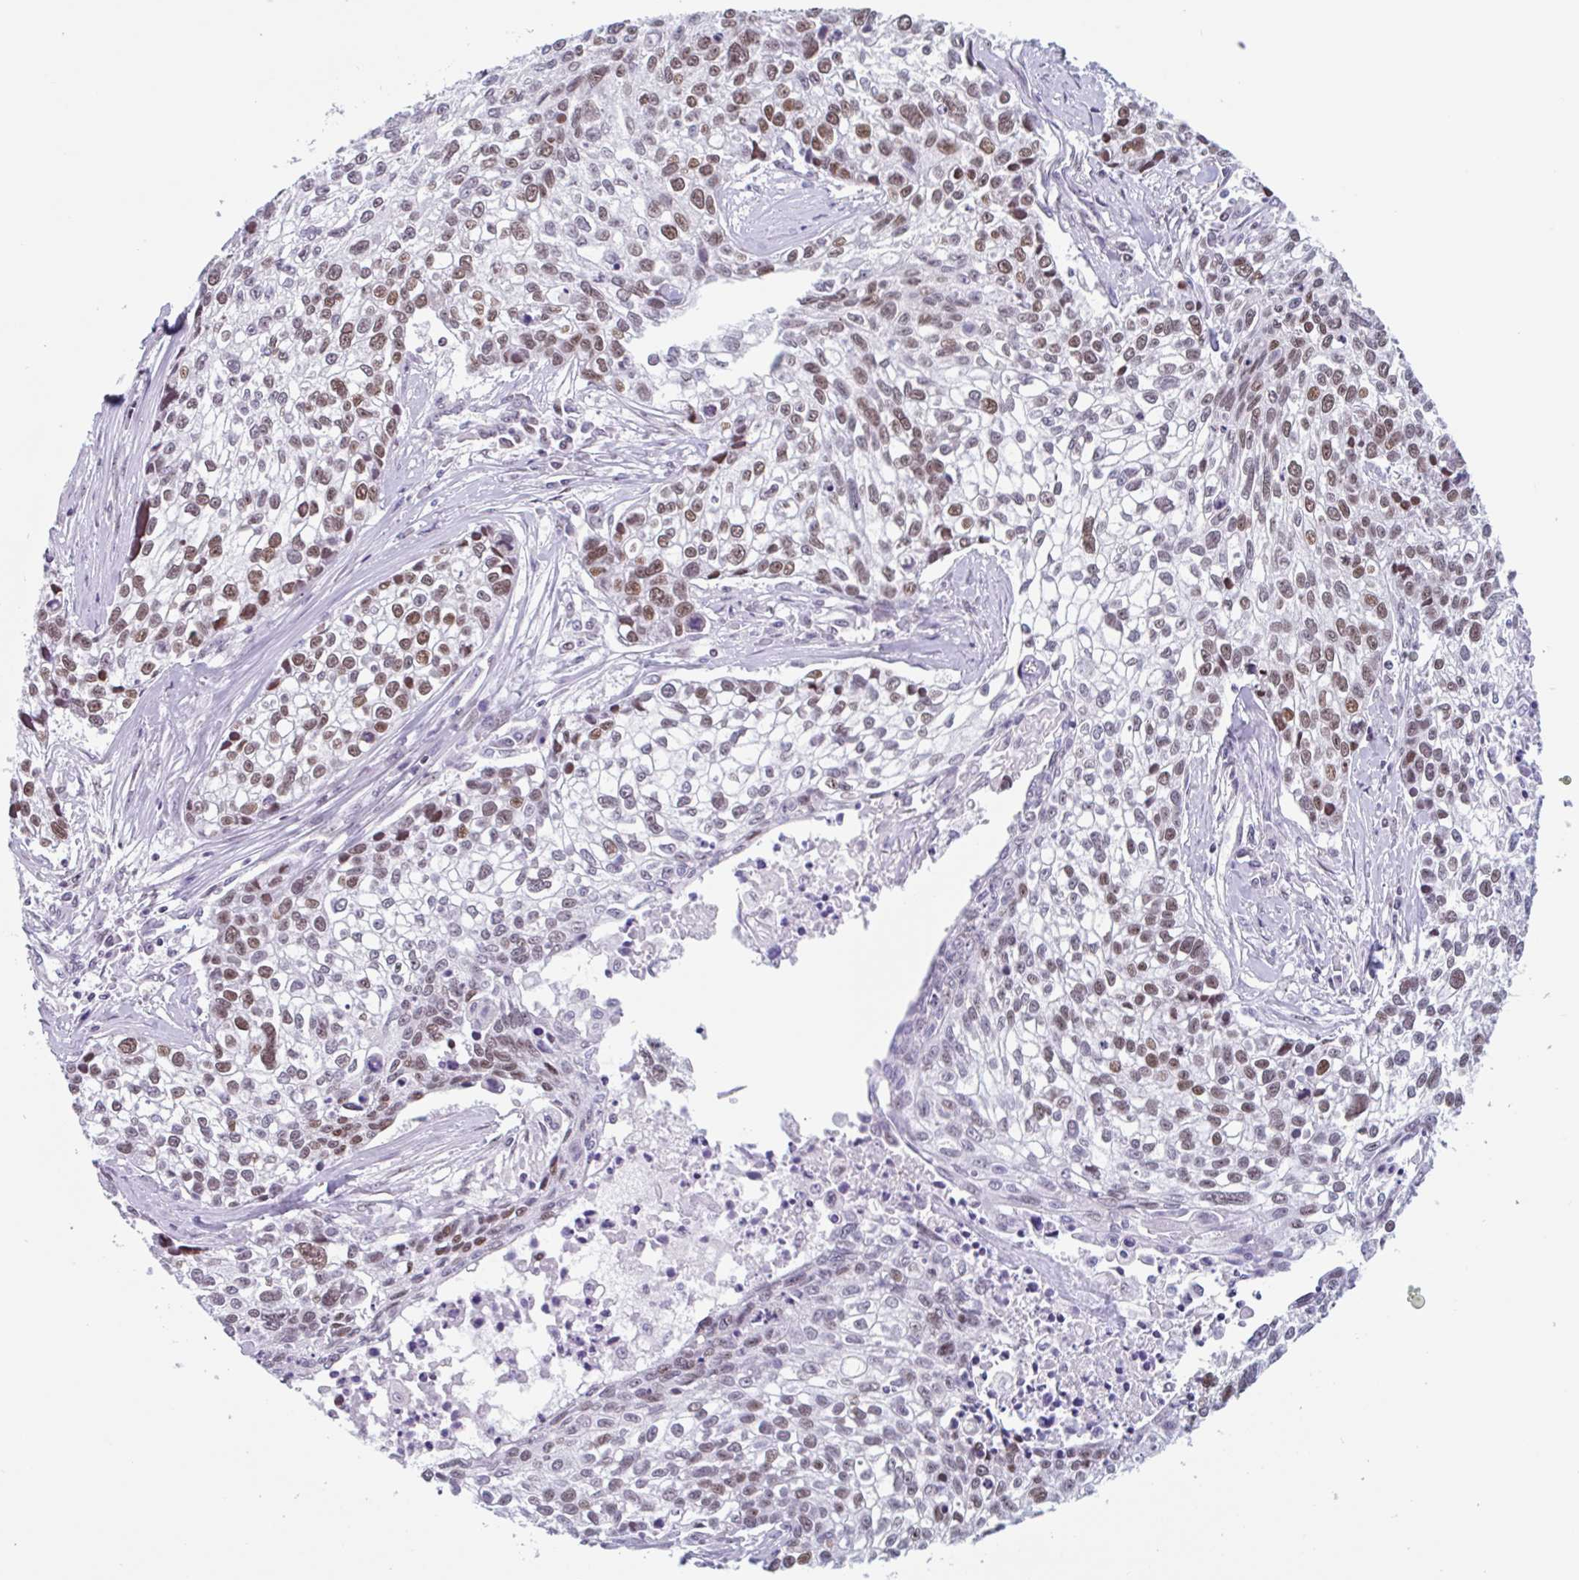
{"staining": {"intensity": "moderate", "quantity": ">75%", "location": "nuclear"}, "tissue": "lung cancer", "cell_type": "Tumor cells", "image_type": "cancer", "snomed": [{"axis": "morphology", "description": "Squamous cell carcinoma, NOS"}, {"axis": "topography", "description": "Lung"}], "caption": "Human squamous cell carcinoma (lung) stained with a protein marker exhibits moderate staining in tumor cells.", "gene": "LENG9", "patient": {"sex": "male", "age": 74}}